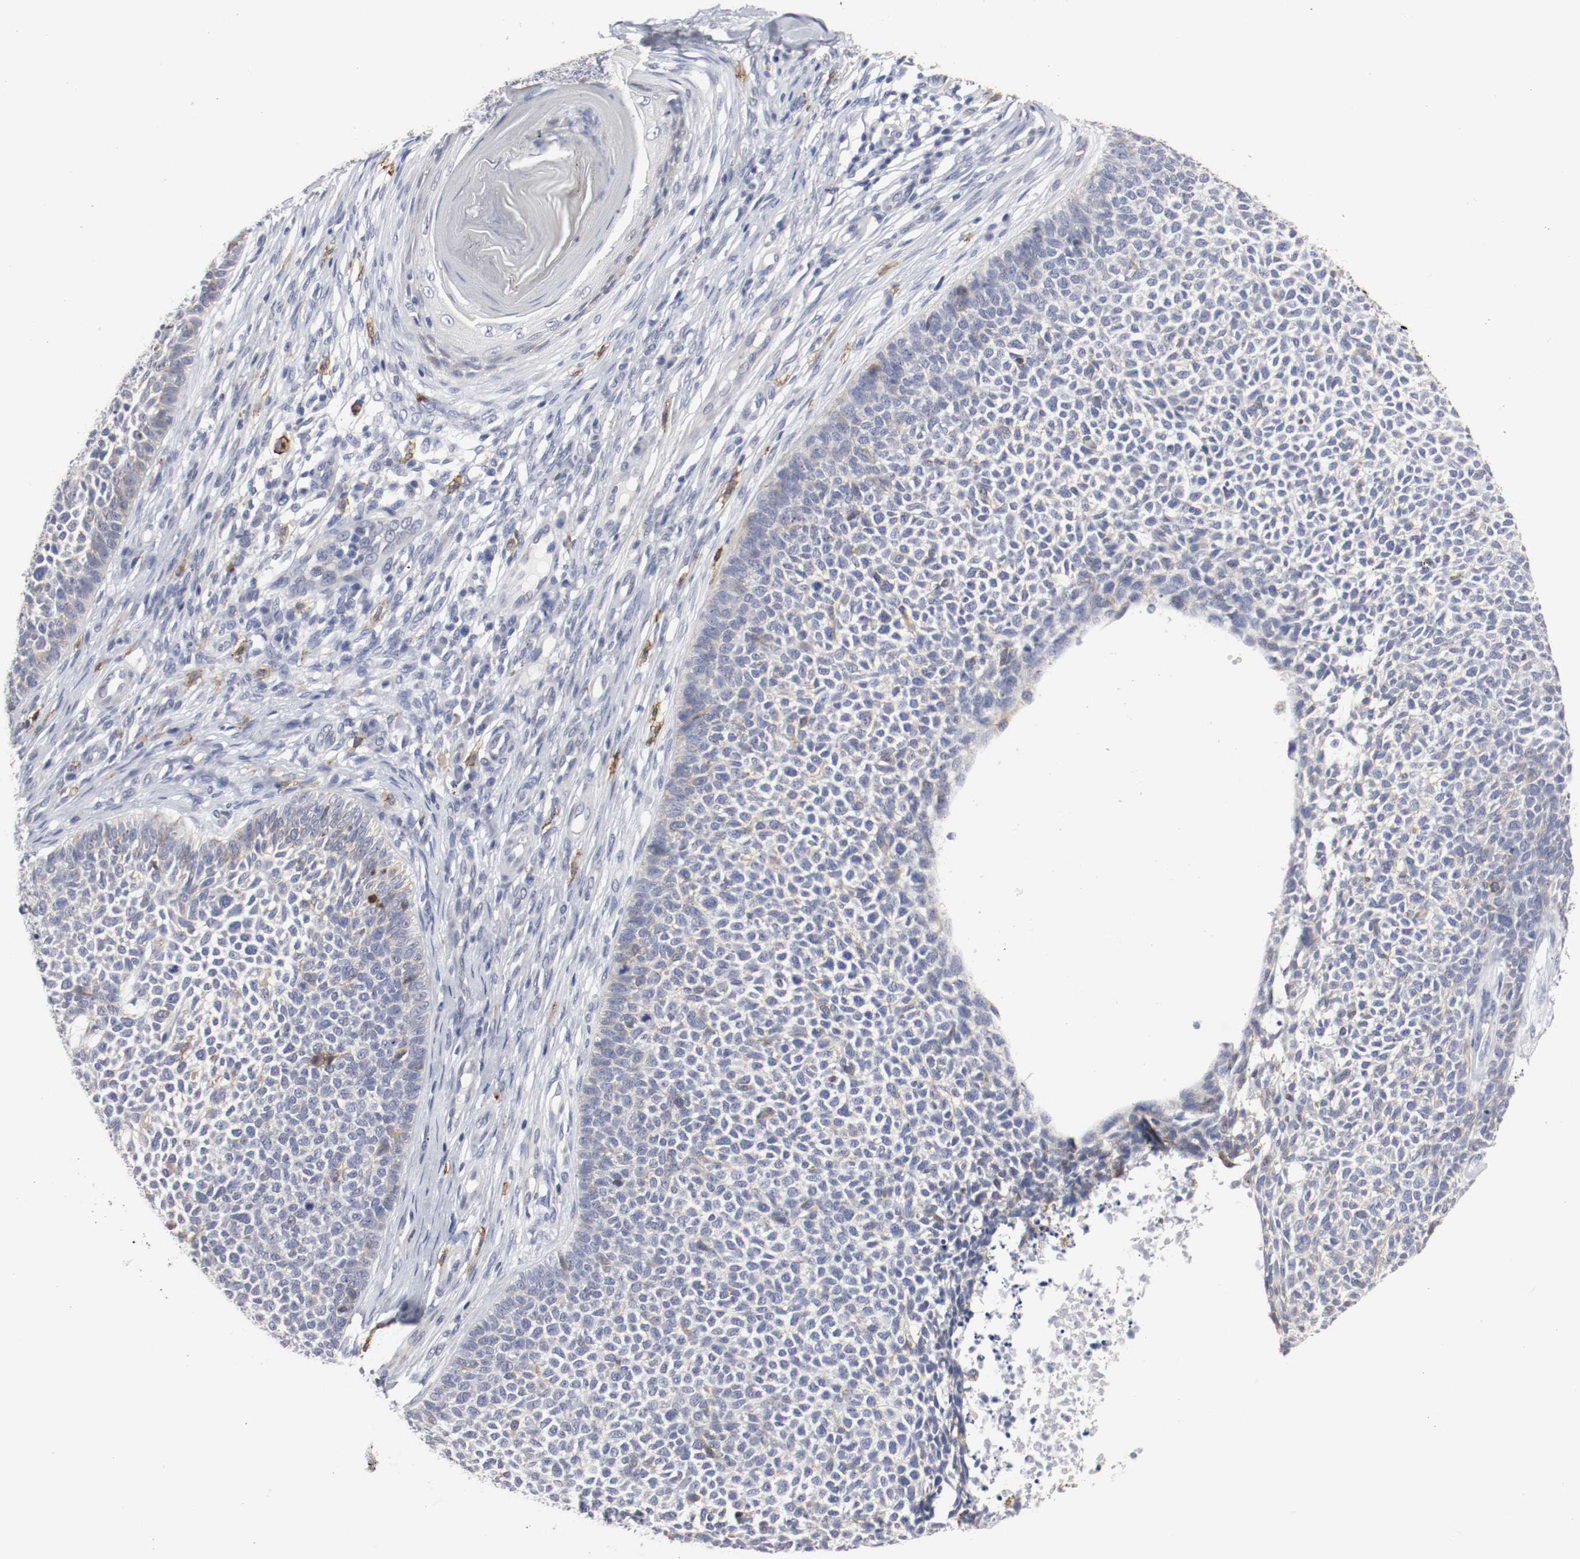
{"staining": {"intensity": "negative", "quantity": "none", "location": "none"}, "tissue": "skin cancer", "cell_type": "Tumor cells", "image_type": "cancer", "snomed": [{"axis": "morphology", "description": "Basal cell carcinoma"}, {"axis": "topography", "description": "Skin"}], "caption": "Skin basal cell carcinoma stained for a protein using immunohistochemistry (IHC) shows no positivity tumor cells.", "gene": "KIT", "patient": {"sex": "female", "age": 84}}